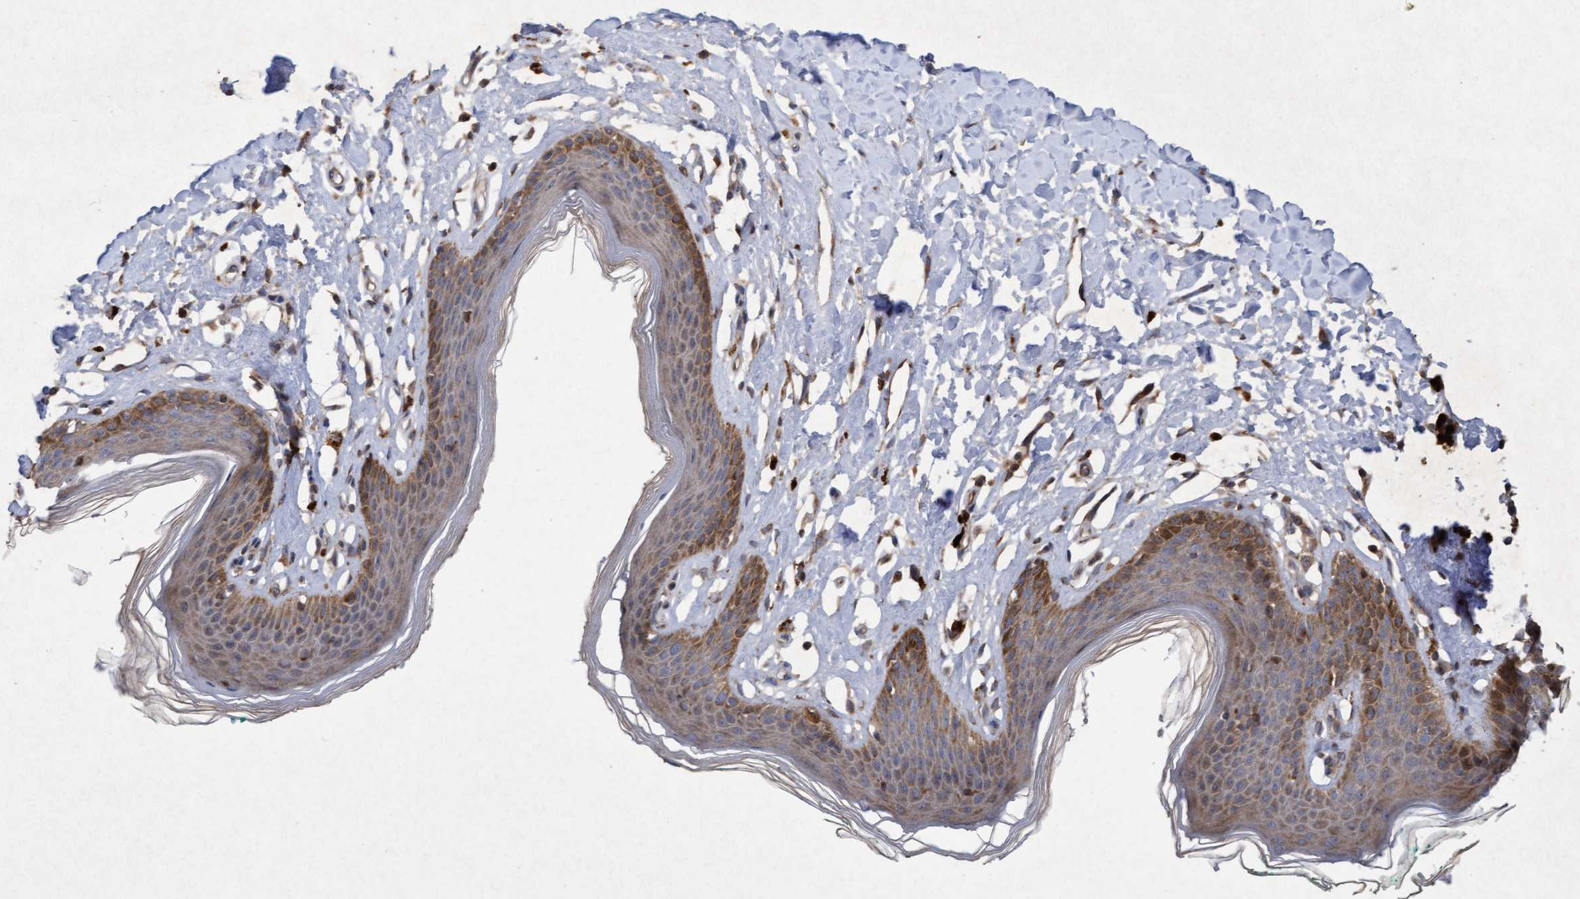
{"staining": {"intensity": "moderate", "quantity": "25%-75%", "location": "cytoplasmic/membranous"}, "tissue": "skin", "cell_type": "Epidermal cells", "image_type": "normal", "snomed": [{"axis": "morphology", "description": "Normal tissue, NOS"}, {"axis": "topography", "description": "Vulva"}], "caption": "Brown immunohistochemical staining in benign human skin exhibits moderate cytoplasmic/membranous positivity in approximately 25%-75% of epidermal cells.", "gene": "ELP5", "patient": {"sex": "female", "age": 66}}